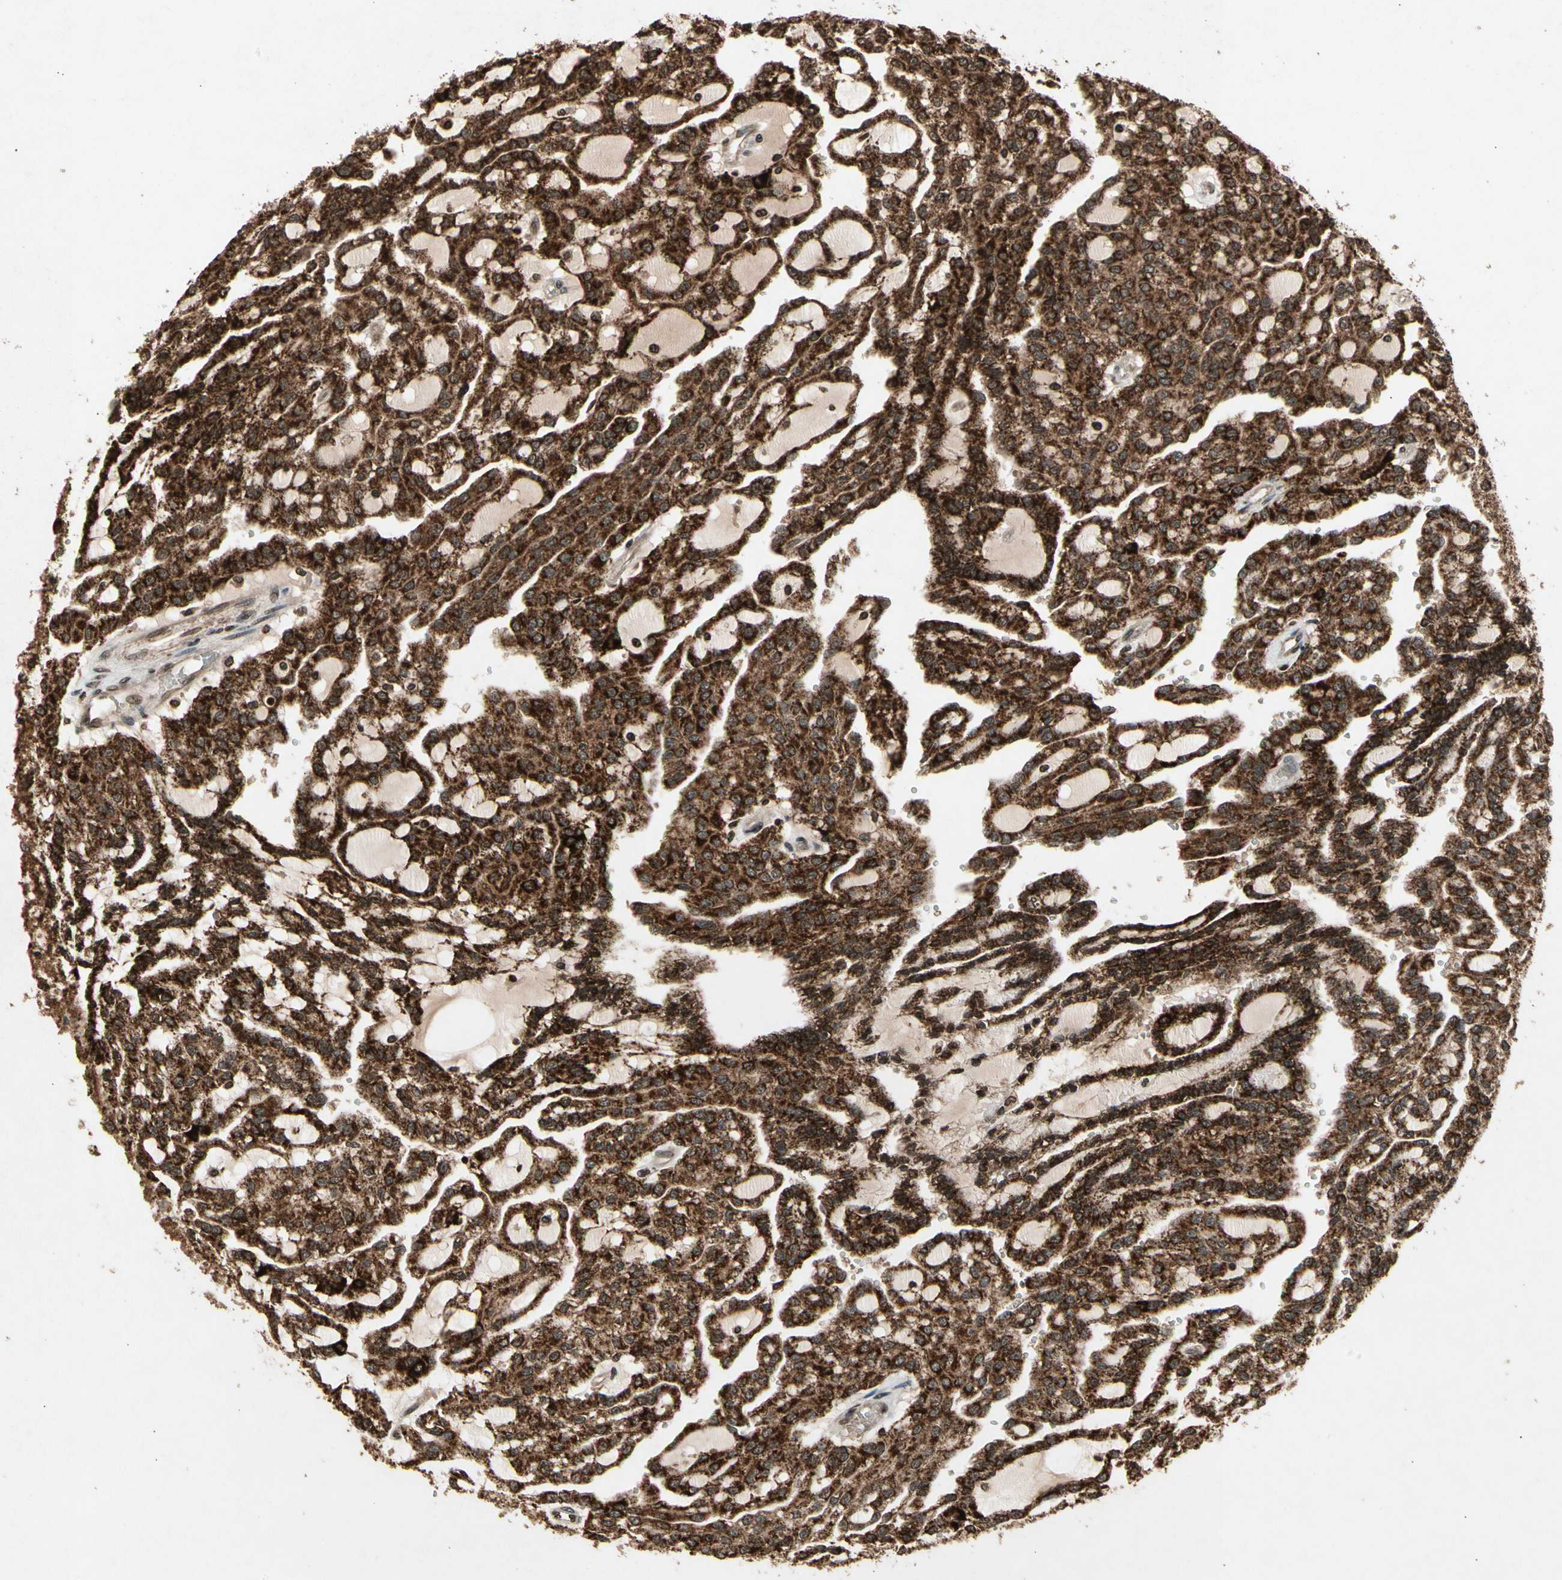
{"staining": {"intensity": "strong", "quantity": ">75%", "location": "cytoplasmic/membranous"}, "tissue": "renal cancer", "cell_type": "Tumor cells", "image_type": "cancer", "snomed": [{"axis": "morphology", "description": "Adenocarcinoma, NOS"}, {"axis": "topography", "description": "Kidney"}], "caption": "High-power microscopy captured an immunohistochemistry photomicrograph of renal cancer, revealing strong cytoplasmic/membranous positivity in approximately >75% of tumor cells.", "gene": "GLRX", "patient": {"sex": "male", "age": 63}}